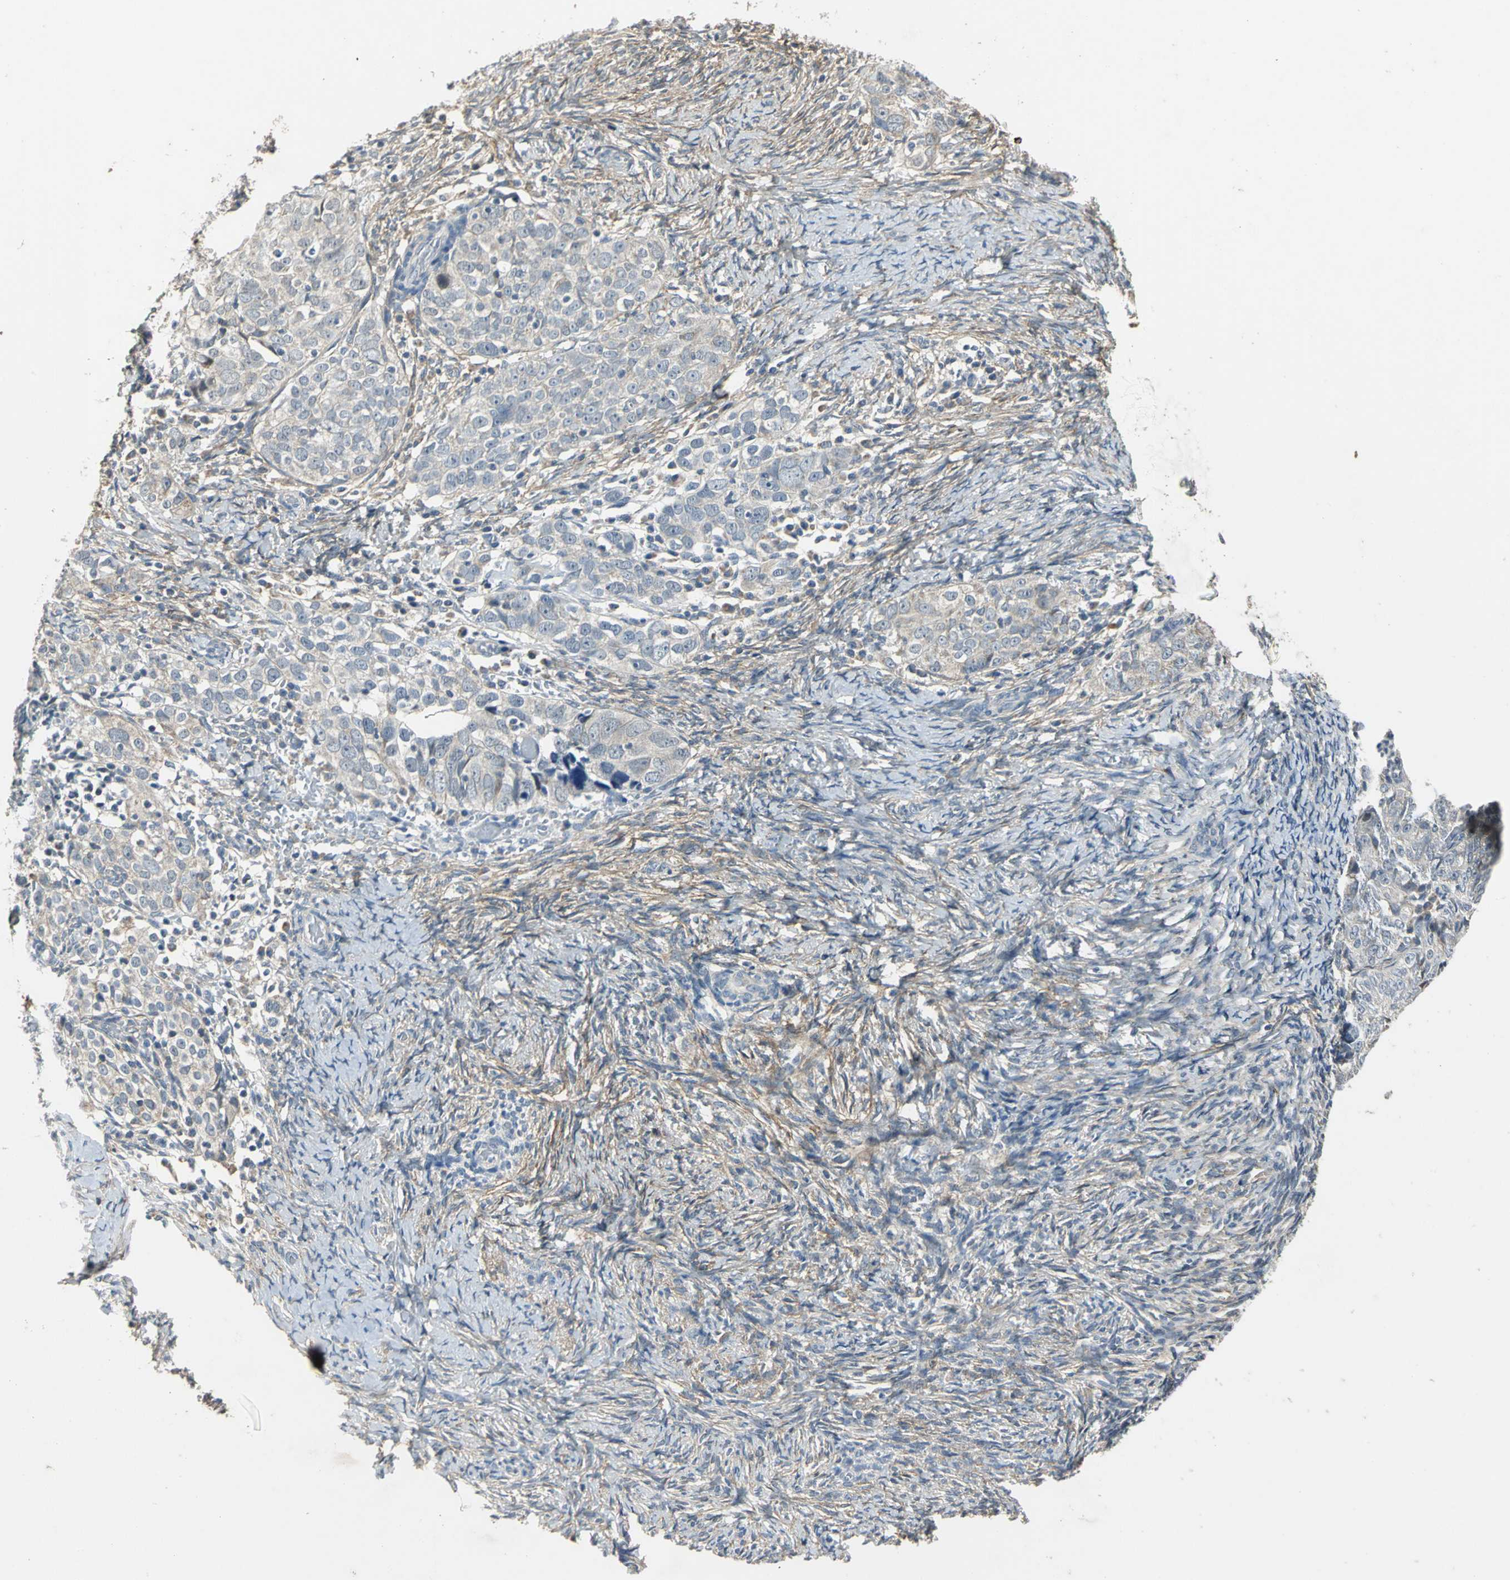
{"staining": {"intensity": "weak", "quantity": "25%-75%", "location": "cytoplasmic/membranous"}, "tissue": "ovarian cancer", "cell_type": "Tumor cells", "image_type": "cancer", "snomed": [{"axis": "morphology", "description": "Normal tissue, NOS"}, {"axis": "morphology", "description": "Cystadenocarcinoma, serous, NOS"}, {"axis": "topography", "description": "Ovary"}], "caption": "A micrograph of ovarian cancer (serous cystadenocarcinoma) stained for a protein reveals weak cytoplasmic/membranous brown staining in tumor cells.", "gene": "JADE3", "patient": {"sex": "female", "age": 62}}